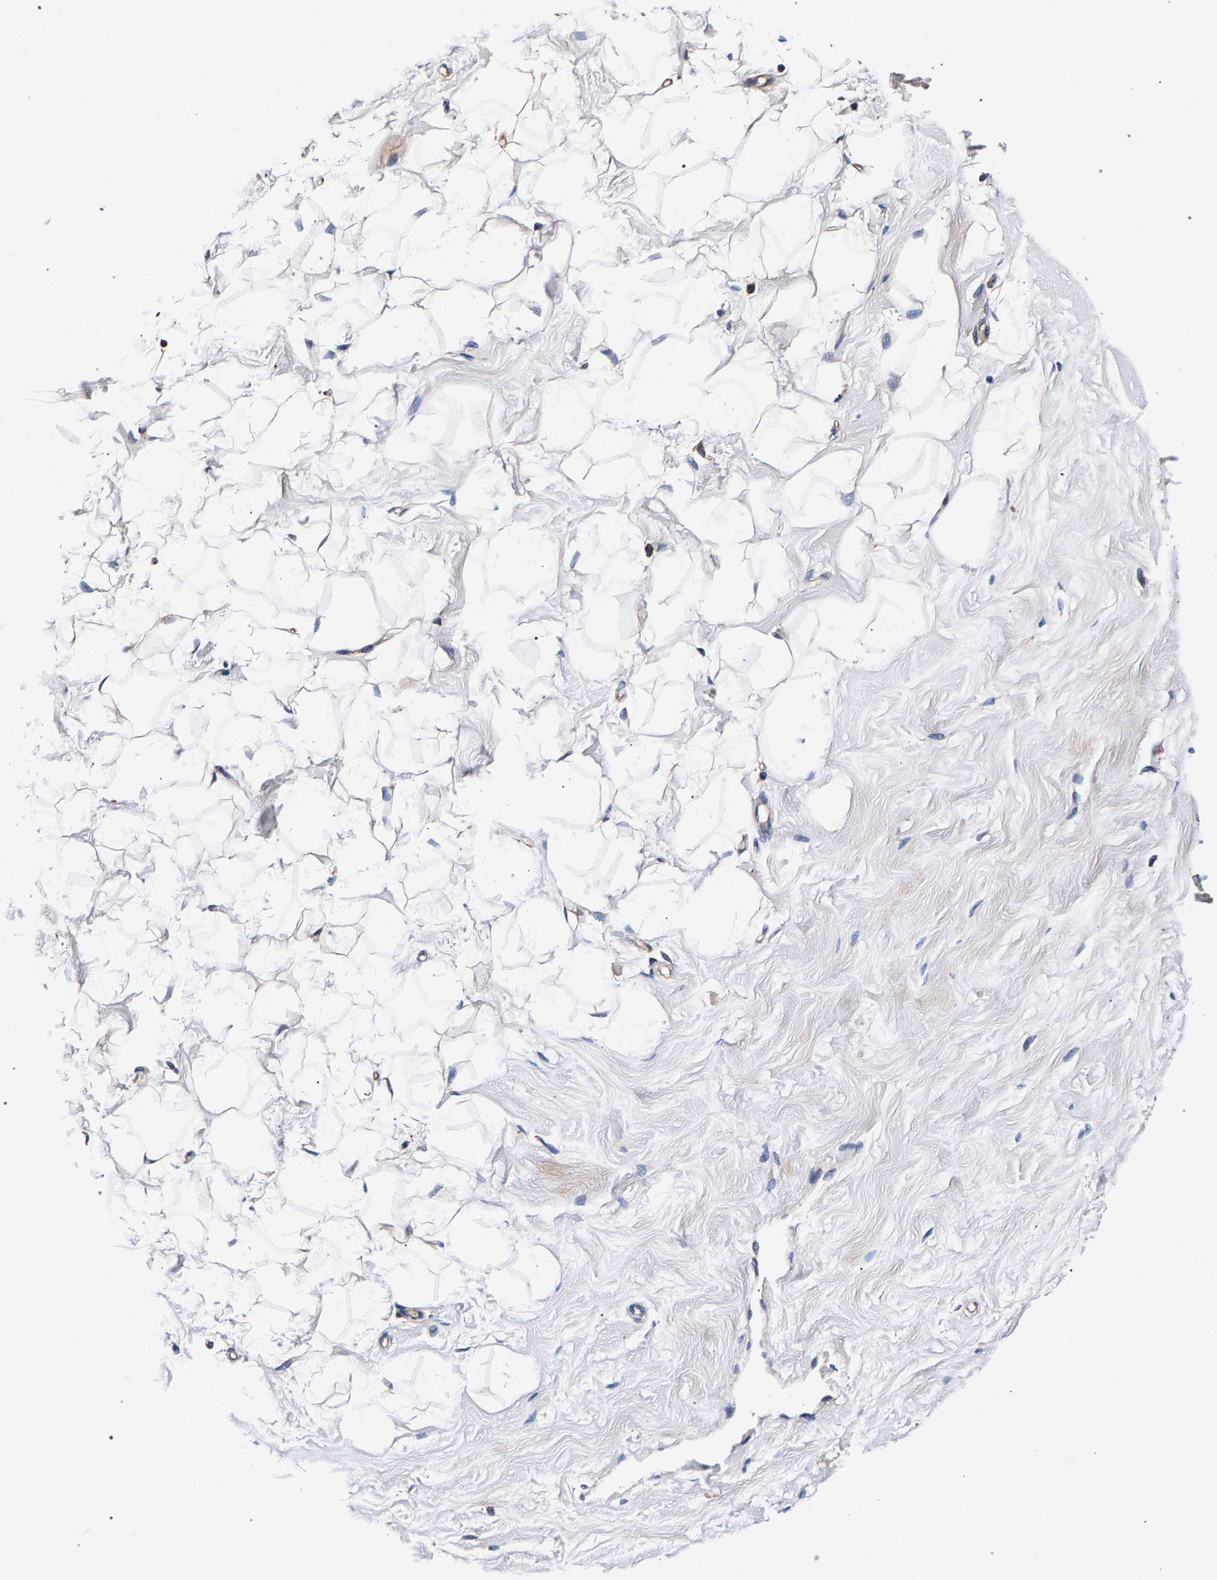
{"staining": {"intensity": "negative", "quantity": "none", "location": "none"}, "tissue": "breast", "cell_type": "Adipocytes", "image_type": "normal", "snomed": [{"axis": "morphology", "description": "Normal tissue, NOS"}, {"axis": "topography", "description": "Breast"}], "caption": "A high-resolution histopathology image shows immunohistochemistry (IHC) staining of unremarkable breast, which shows no significant staining in adipocytes. (IHC, brightfield microscopy, high magnification).", "gene": "MARCHF7", "patient": {"sex": "female", "age": 23}}